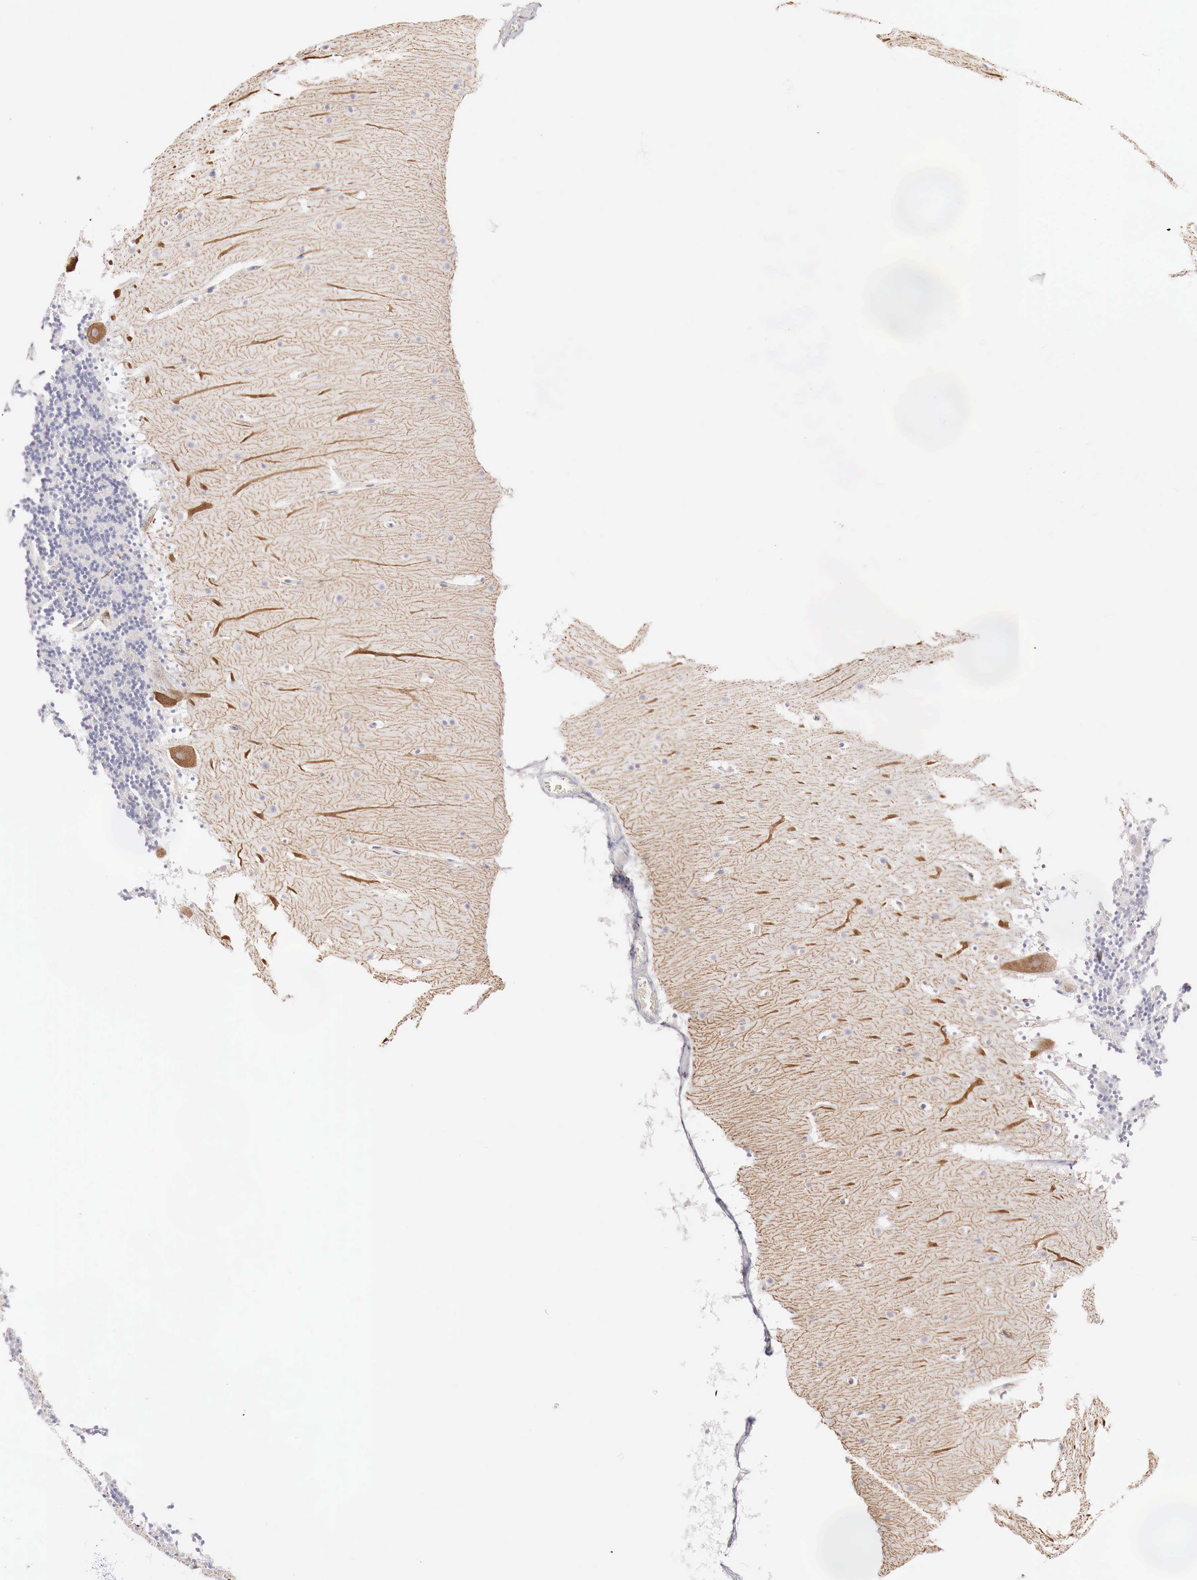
{"staining": {"intensity": "negative", "quantity": "none", "location": "none"}, "tissue": "cerebellum", "cell_type": "Cells in granular layer", "image_type": "normal", "snomed": [{"axis": "morphology", "description": "Normal tissue, NOS"}, {"axis": "topography", "description": "Cerebellum"}], "caption": "The photomicrograph exhibits no significant positivity in cells in granular layer of cerebellum. (Stains: DAB (3,3'-diaminobenzidine) immunohistochemistry with hematoxylin counter stain, Microscopy: brightfield microscopy at high magnification).", "gene": "GLA", "patient": {"sex": "male", "age": 45}}